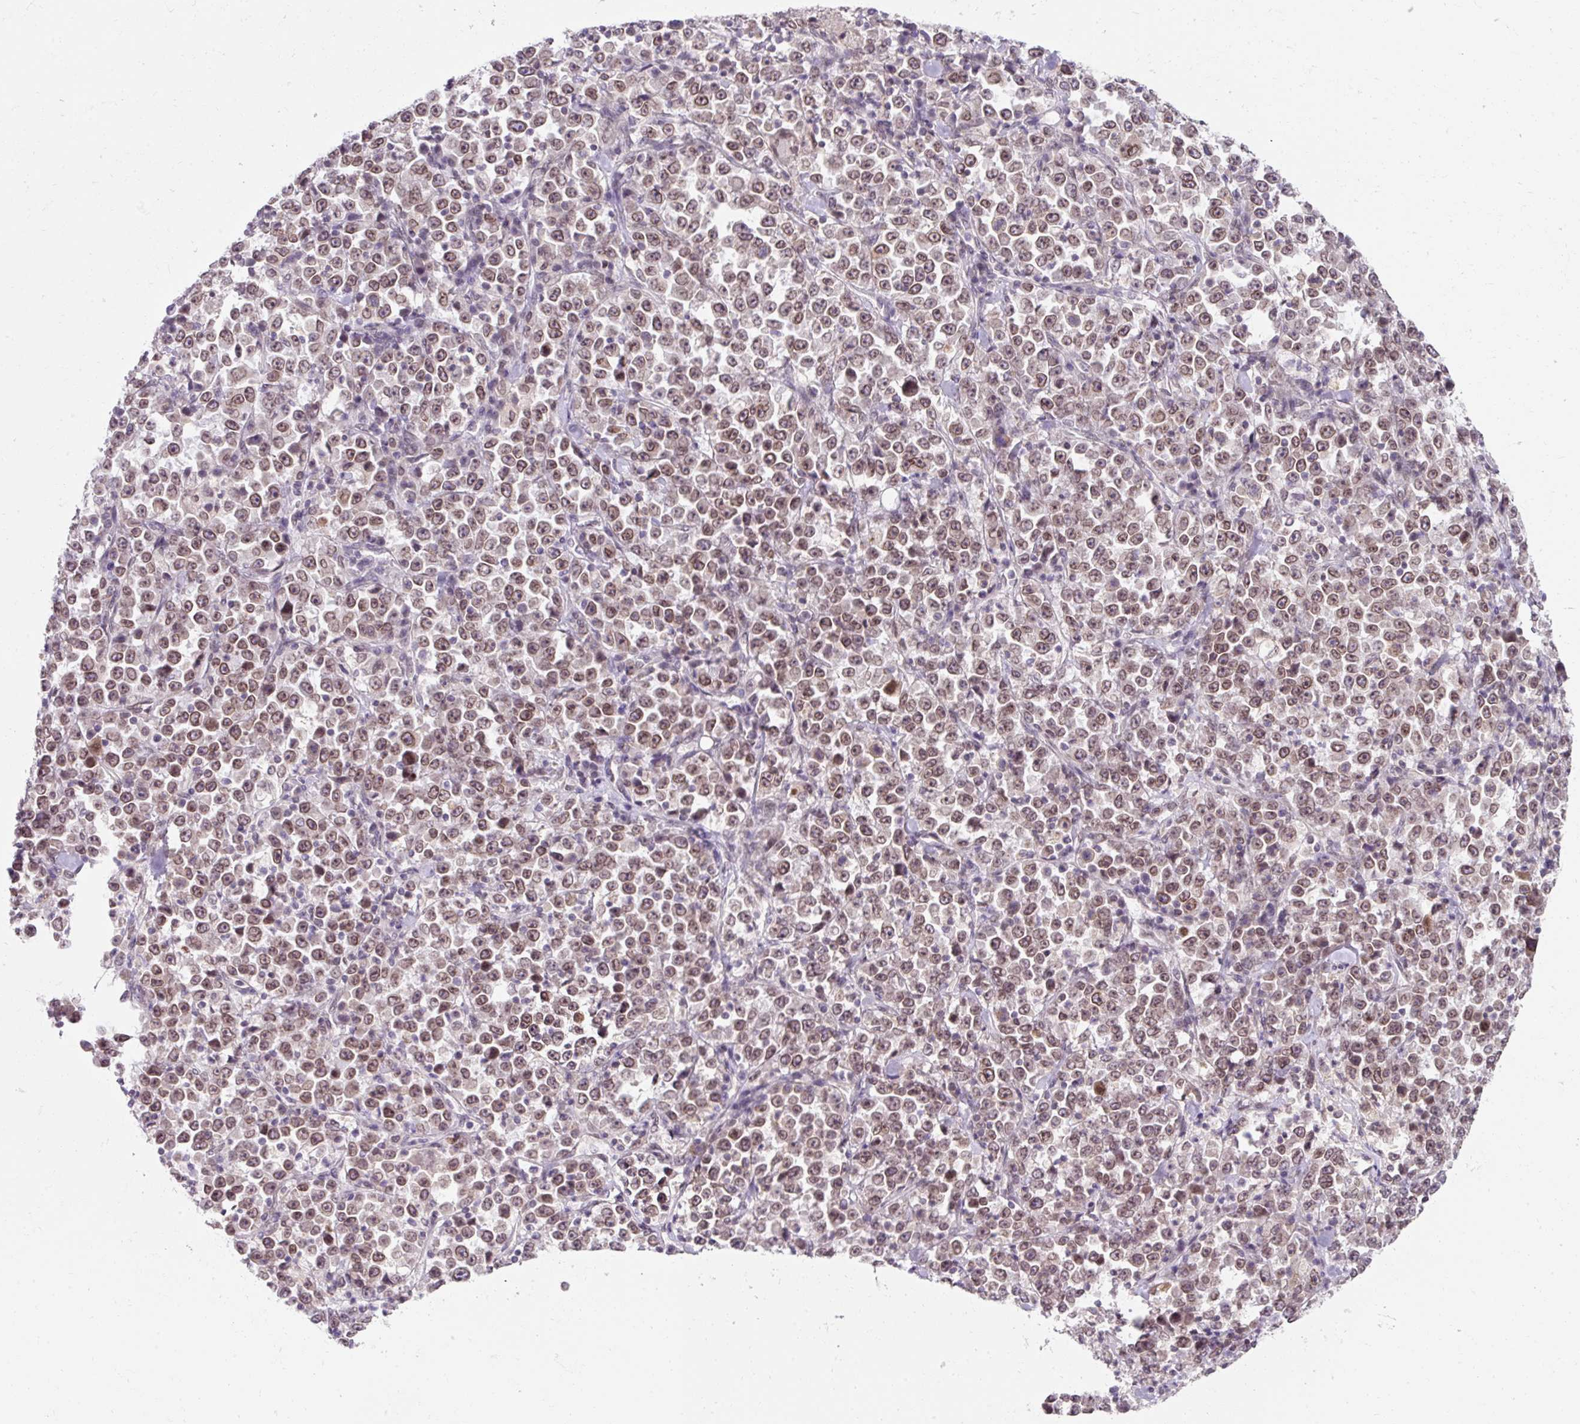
{"staining": {"intensity": "moderate", "quantity": ">75%", "location": "cytoplasmic/membranous,nuclear"}, "tissue": "stomach cancer", "cell_type": "Tumor cells", "image_type": "cancer", "snomed": [{"axis": "morphology", "description": "Normal tissue, NOS"}, {"axis": "morphology", "description": "Adenocarcinoma, NOS"}, {"axis": "topography", "description": "Stomach, upper"}, {"axis": "topography", "description": "Stomach"}], "caption": "This image displays stomach adenocarcinoma stained with immunohistochemistry to label a protein in brown. The cytoplasmic/membranous and nuclear of tumor cells show moderate positivity for the protein. Nuclei are counter-stained blue.", "gene": "ZNF610", "patient": {"sex": "male", "age": 59}}